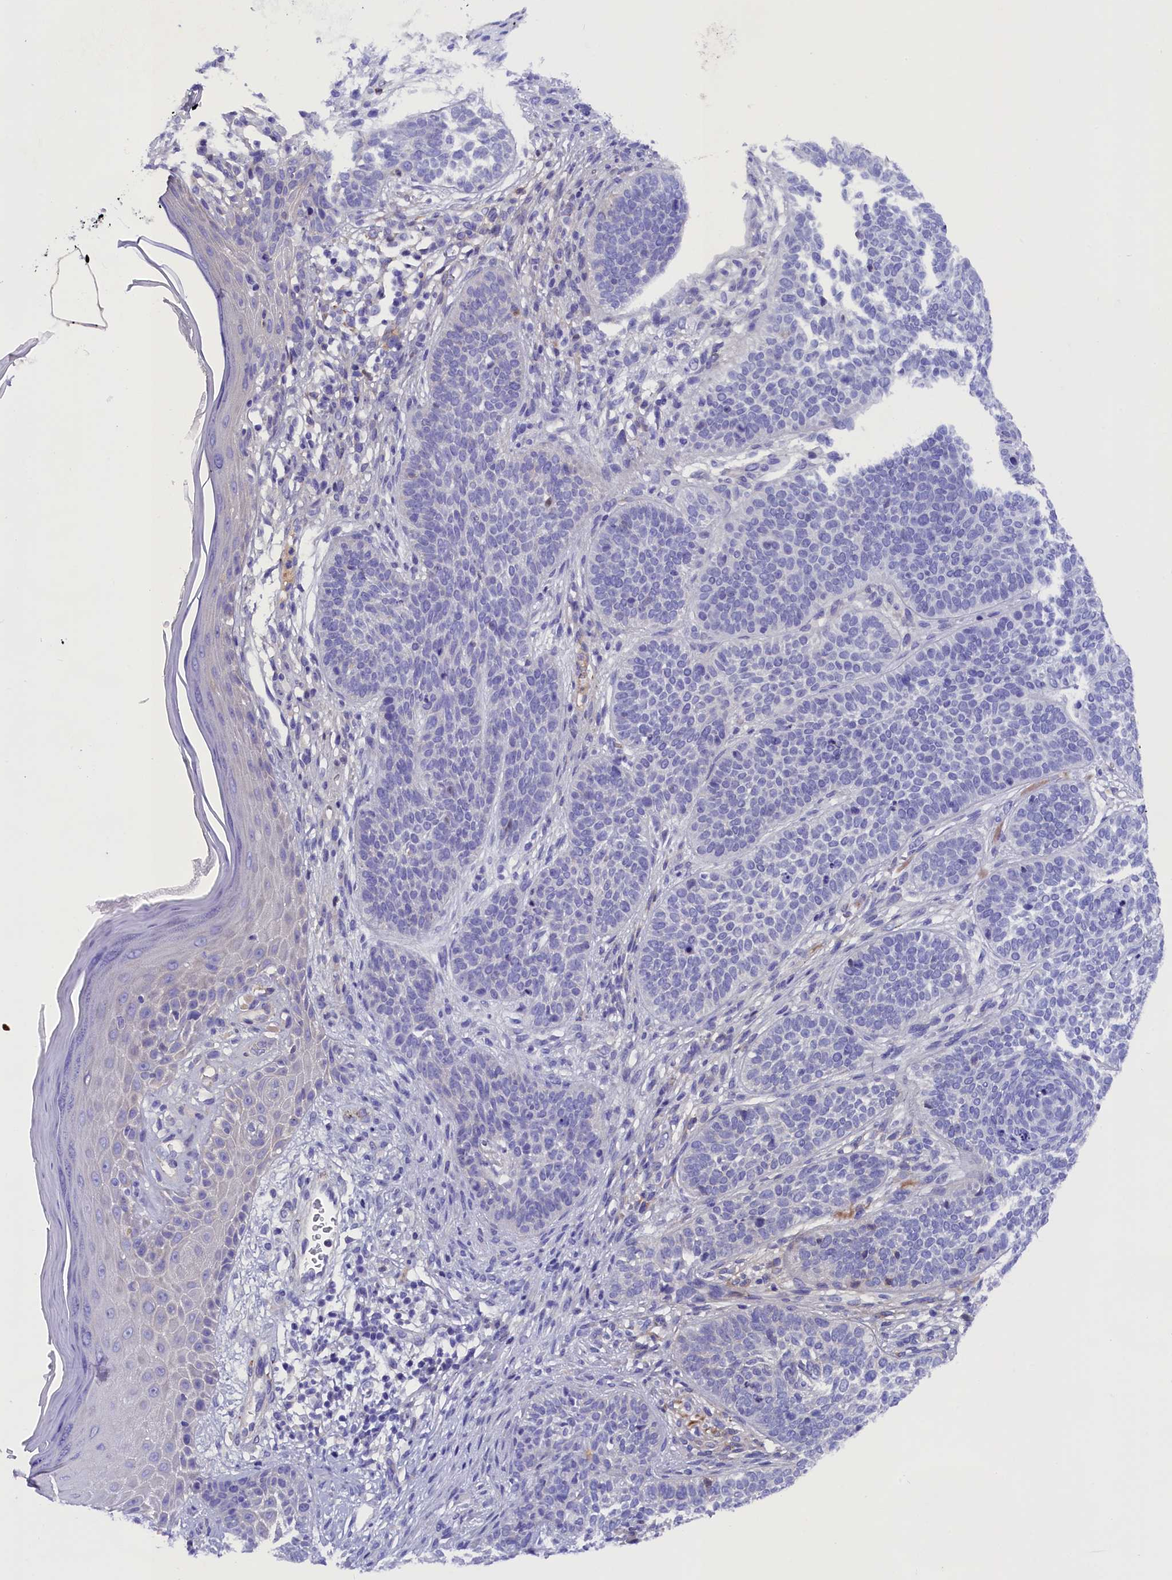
{"staining": {"intensity": "negative", "quantity": "none", "location": "none"}, "tissue": "skin cancer", "cell_type": "Tumor cells", "image_type": "cancer", "snomed": [{"axis": "morphology", "description": "Basal cell carcinoma"}, {"axis": "topography", "description": "Skin"}], "caption": "IHC micrograph of neoplastic tissue: skin basal cell carcinoma stained with DAB shows no significant protein staining in tumor cells.", "gene": "SOD3", "patient": {"sex": "male", "age": 85}}